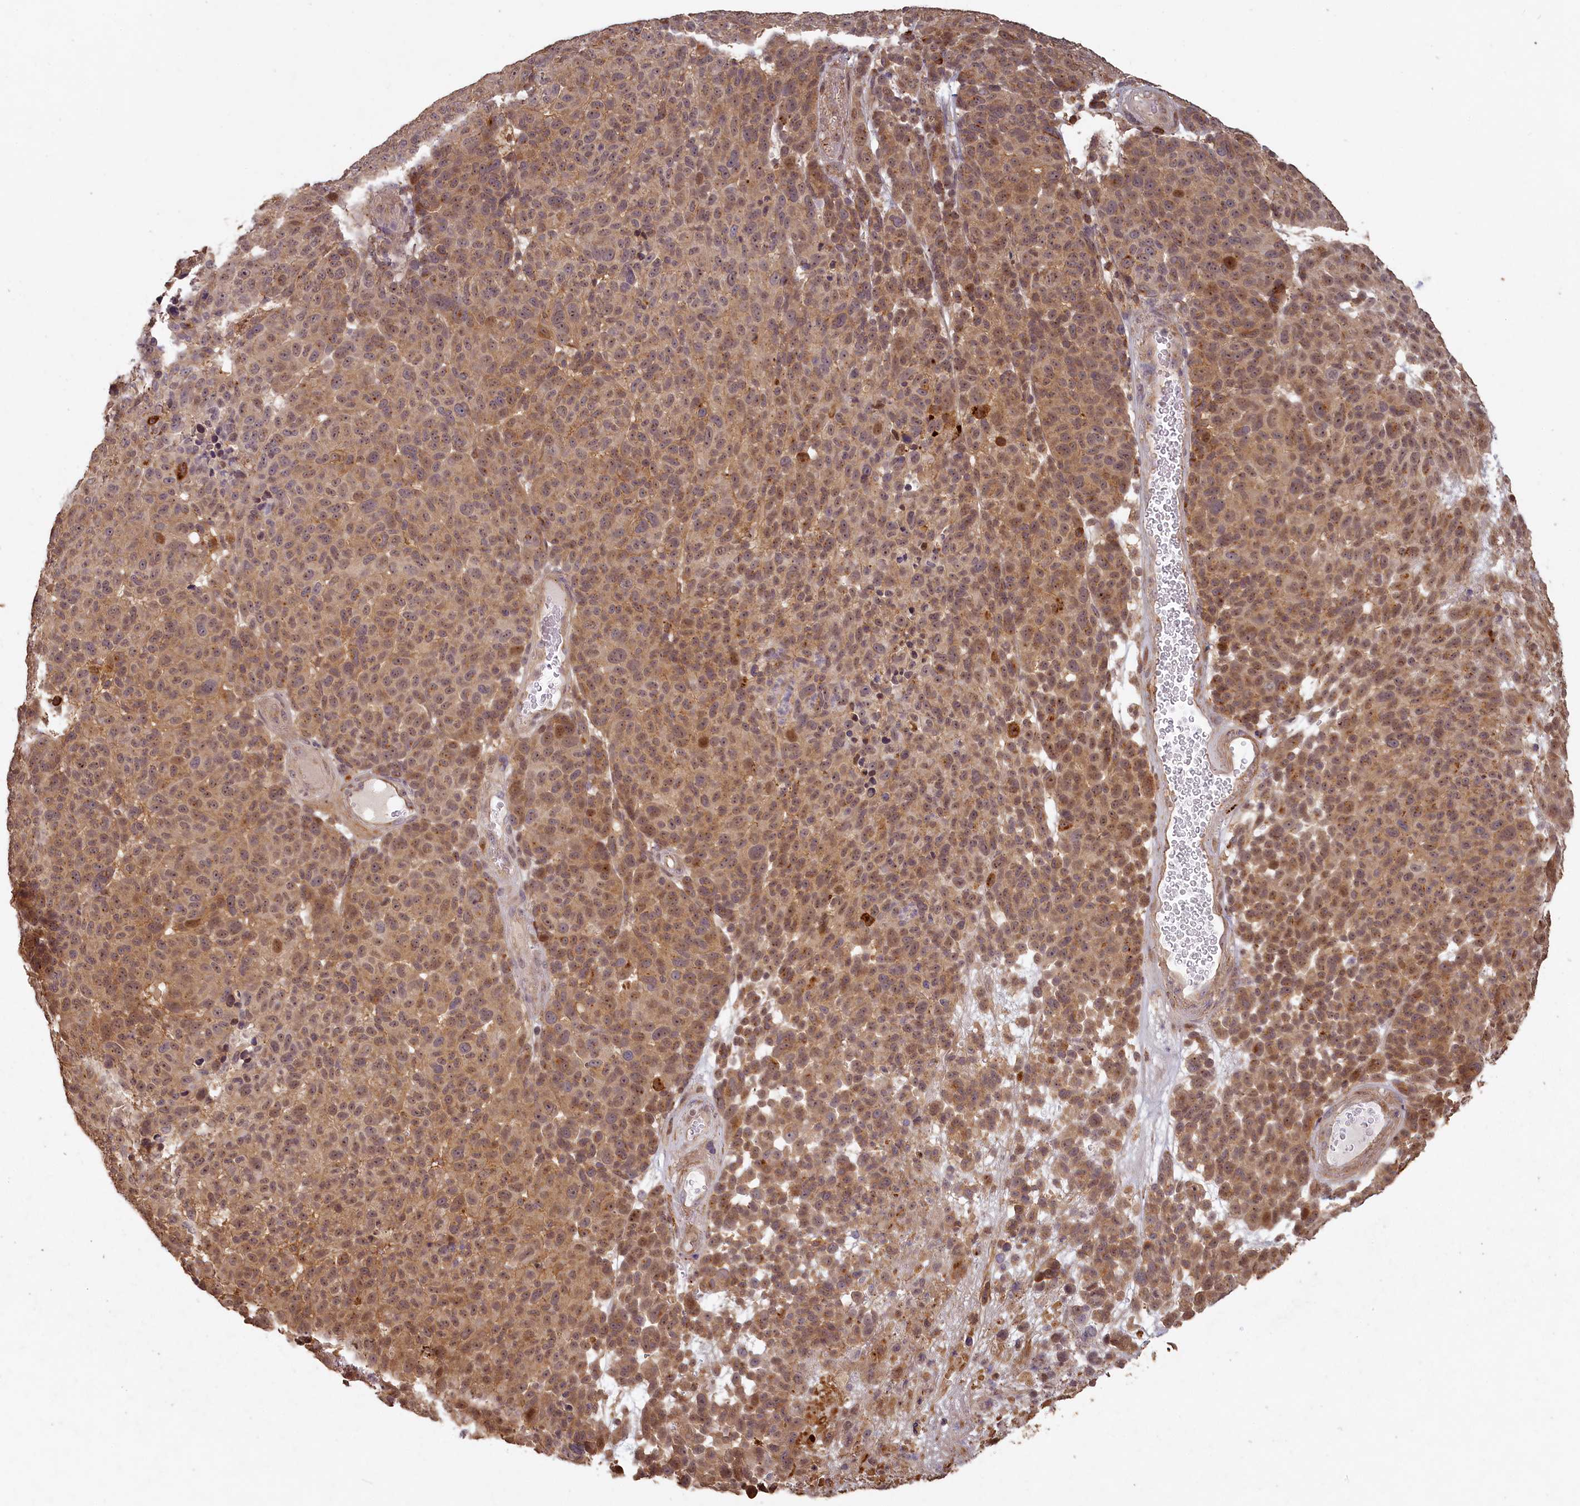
{"staining": {"intensity": "moderate", "quantity": "25%-75%", "location": "cytoplasmic/membranous,nuclear"}, "tissue": "melanoma", "cell_type": "Tumor cells", "image_type": "cancer", "snomed": [{"axis": "morphology", "description": "Malignant melanoma, NOS"}, {"axis": "topography", "description": "Skin"}], "caption": "IHC histopathology image of neoplastic tissue: human melanoma stained using IHC reveals medium levels of moderate protein expression localized specifically in the cytoplasmic/membranous and nuclear of tumor cells, appearing as a cytoplasmic/membranous and nuclear brown color.", "gene": "MADD", "patient": {"sex": "male", "age": 49}}